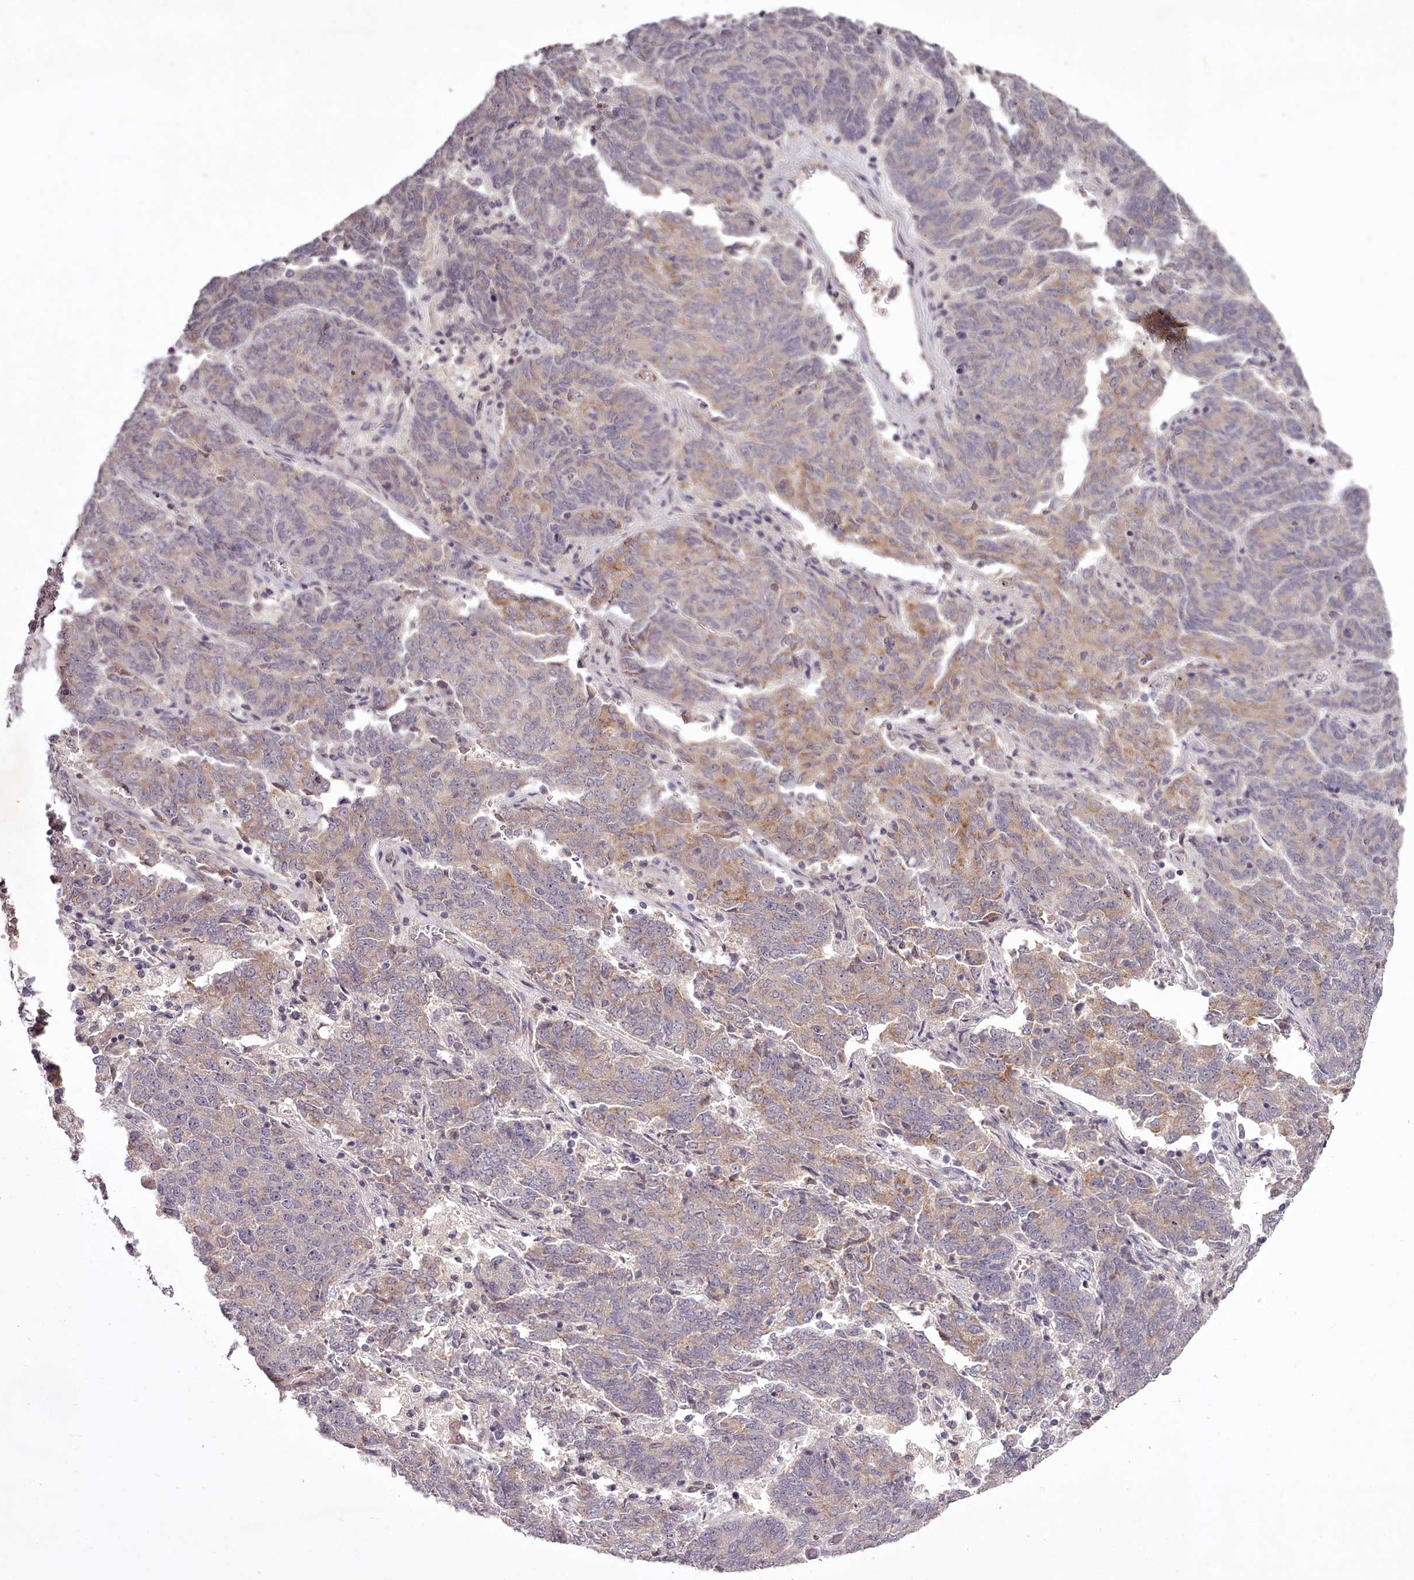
{"staining": {"intensity": "weak", "quantity": "<25%", "location": "cytoplasmic/membranous"}, "tissue": "endometrial cancer", "cell_type": "Tumor cells", "image_type": "cancer", "snomed": [{"axis": "morphology", "description": "Adenocarcinoma, NOS"}, {"axis": "topography", "description": "Endometrium"}], "caption": "A high-resolution image shows immunohistochemistry (IHC) staining of endometrial cancer (adenocarcinoma), which exhibits no significant staining in tumor cells.", "gene": "RBMXL2", "patient": {"sex": "female", "age": 80}}